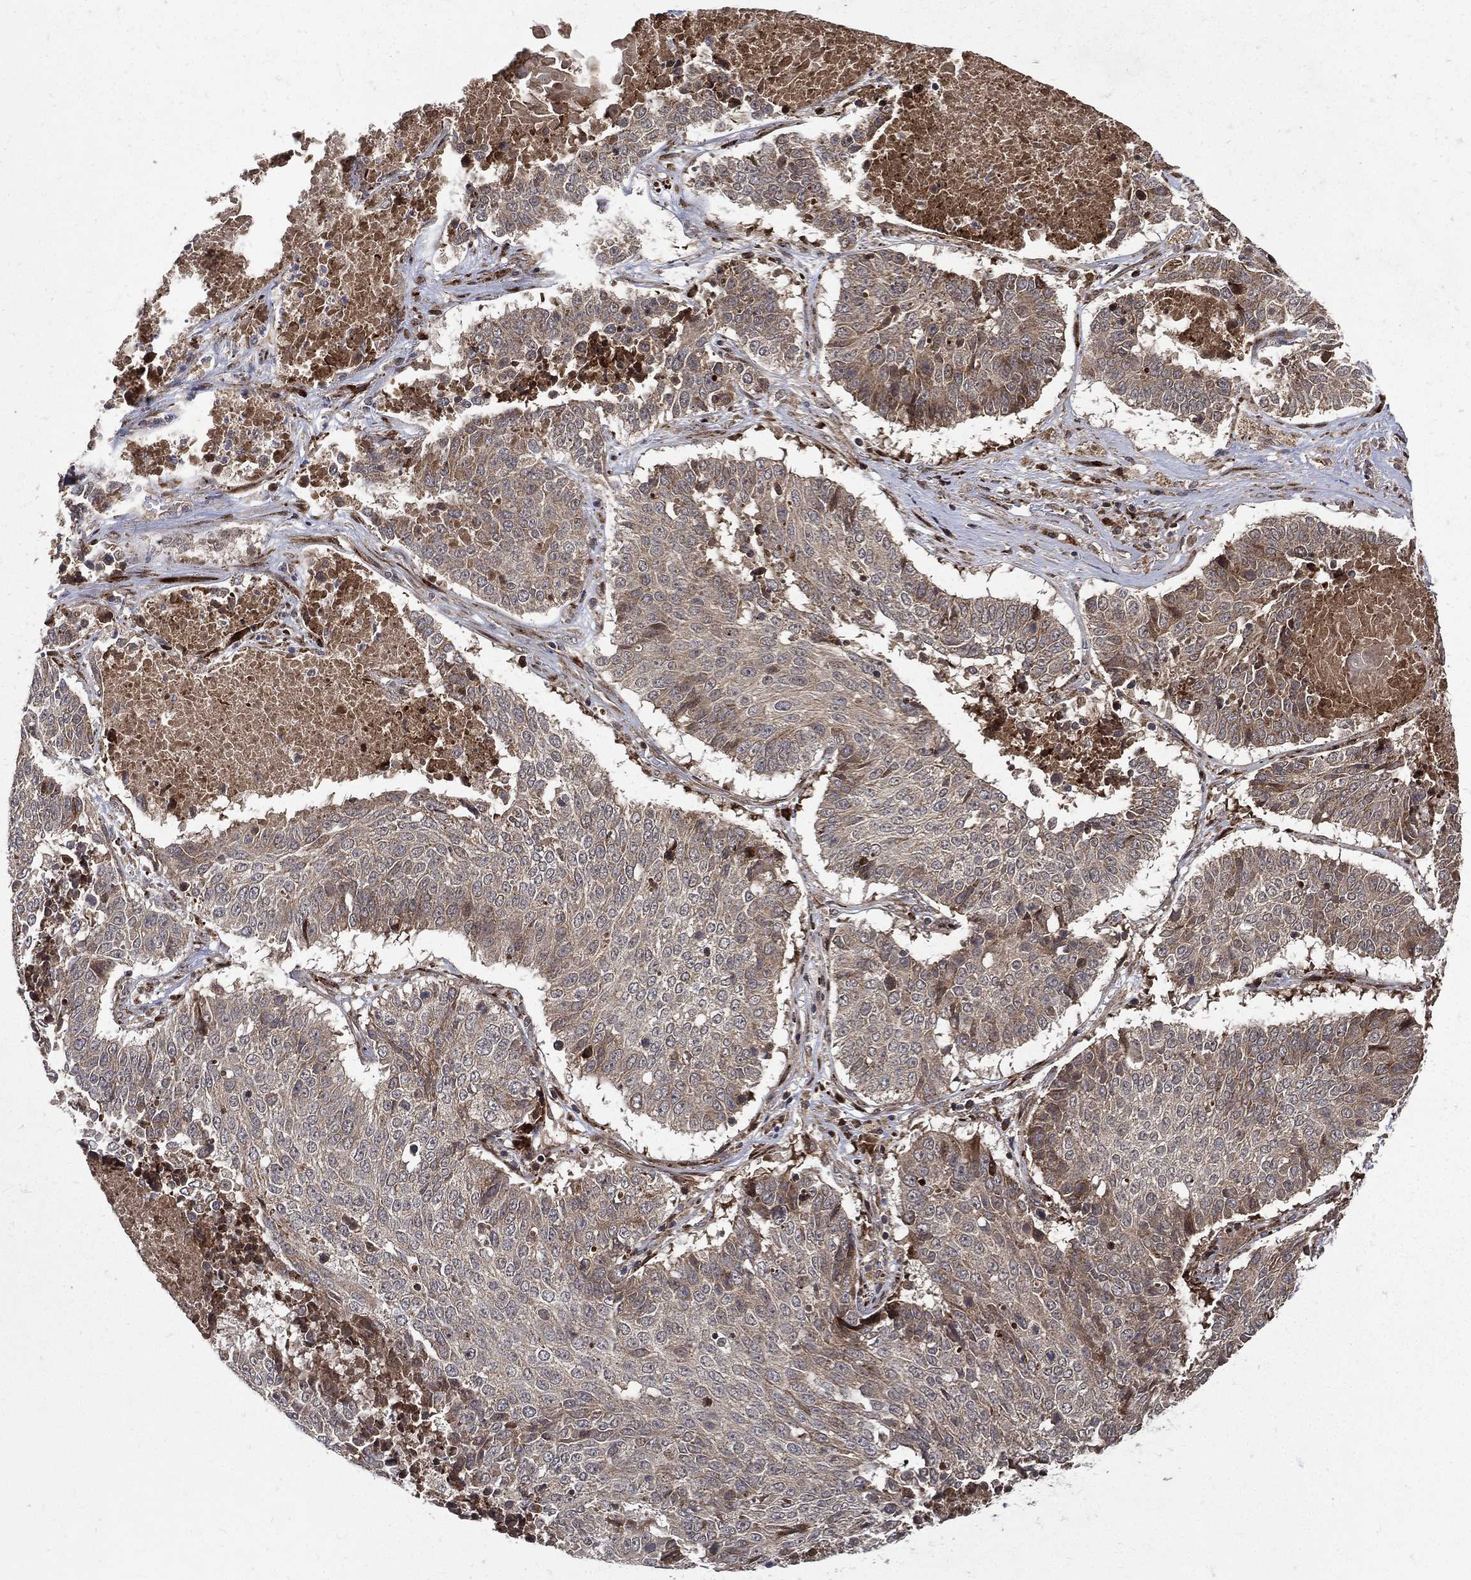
{"staining": {"intensity": "moderate", "quantity": "<25%", "location": "cytoplasmic/membranous"}, "tissue": "lung cancer", "cell_type": "Tumor cells", "image_type": "cancer", "snomed": [{"axis": "morphology", "description": "Squamous cell carcinoma, NOS"}, {"axis": "topography", "description": "Lung"}], "caption": "Squamous cell carcinoma (lung) stained with DAB IHC shows low levels of moderate cytoplasmic/membranous staining in approximately <25% of tumor cells.", "gene": "RAB11FIP4", "patient": {"sex": "male", "age": 64}}